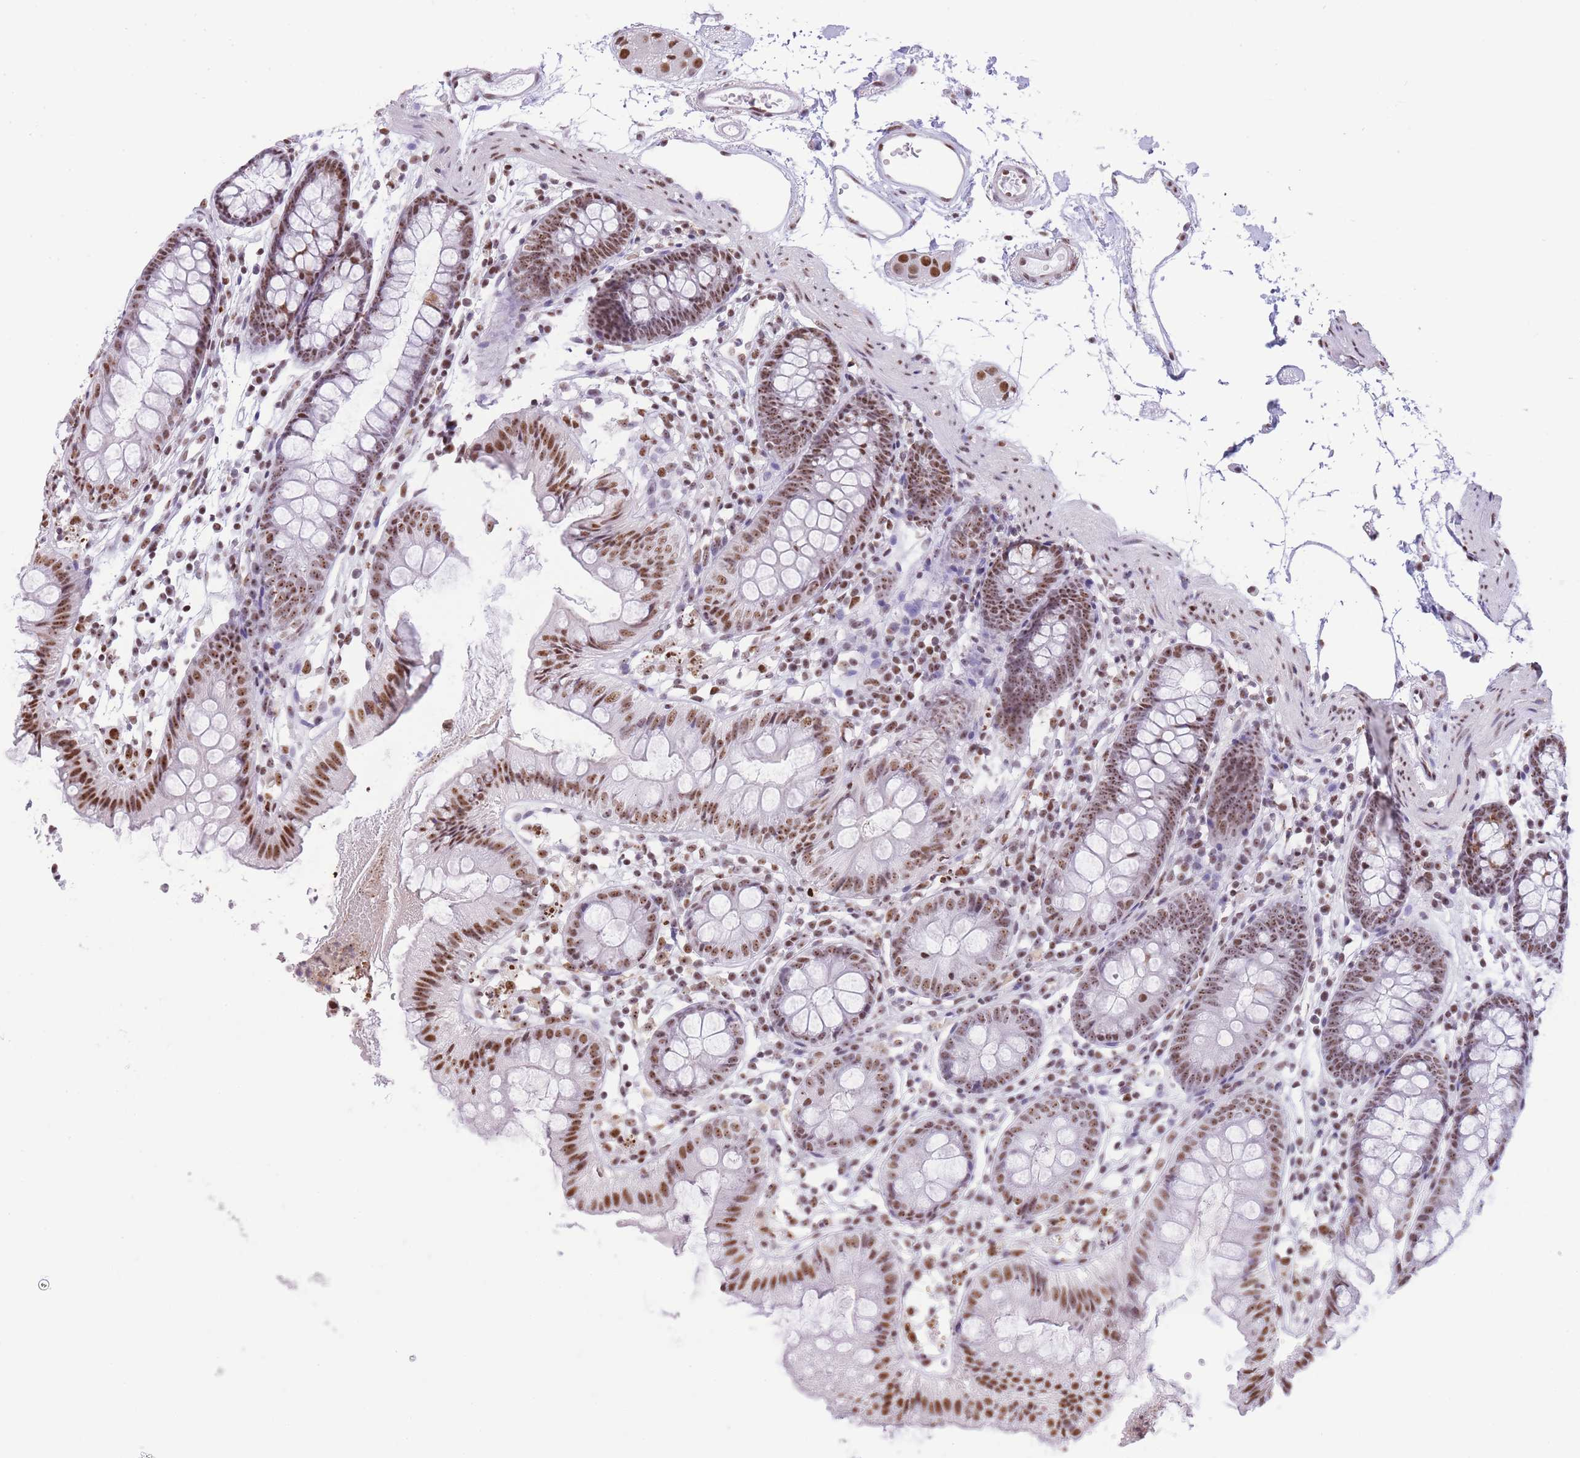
{"staining": {"intensity": "moderate", "quantity": ">75%", "location": "nuclear"}, "tissue": "colon", "cell_type": "Endothelial cells", "image_type": "normal", "snomed": [{"axis": "morphology", "description": "Normal tissue, NOS"}, {"axis": "topography", "description": "Colon"}], "caption": "Brown immunohistochemical staining in normal colon exhibits moderate nuclear expression in about >75% of endothelial cells.", "gene": "EVC2", "patient": {"sex": "female", "age": 84}}